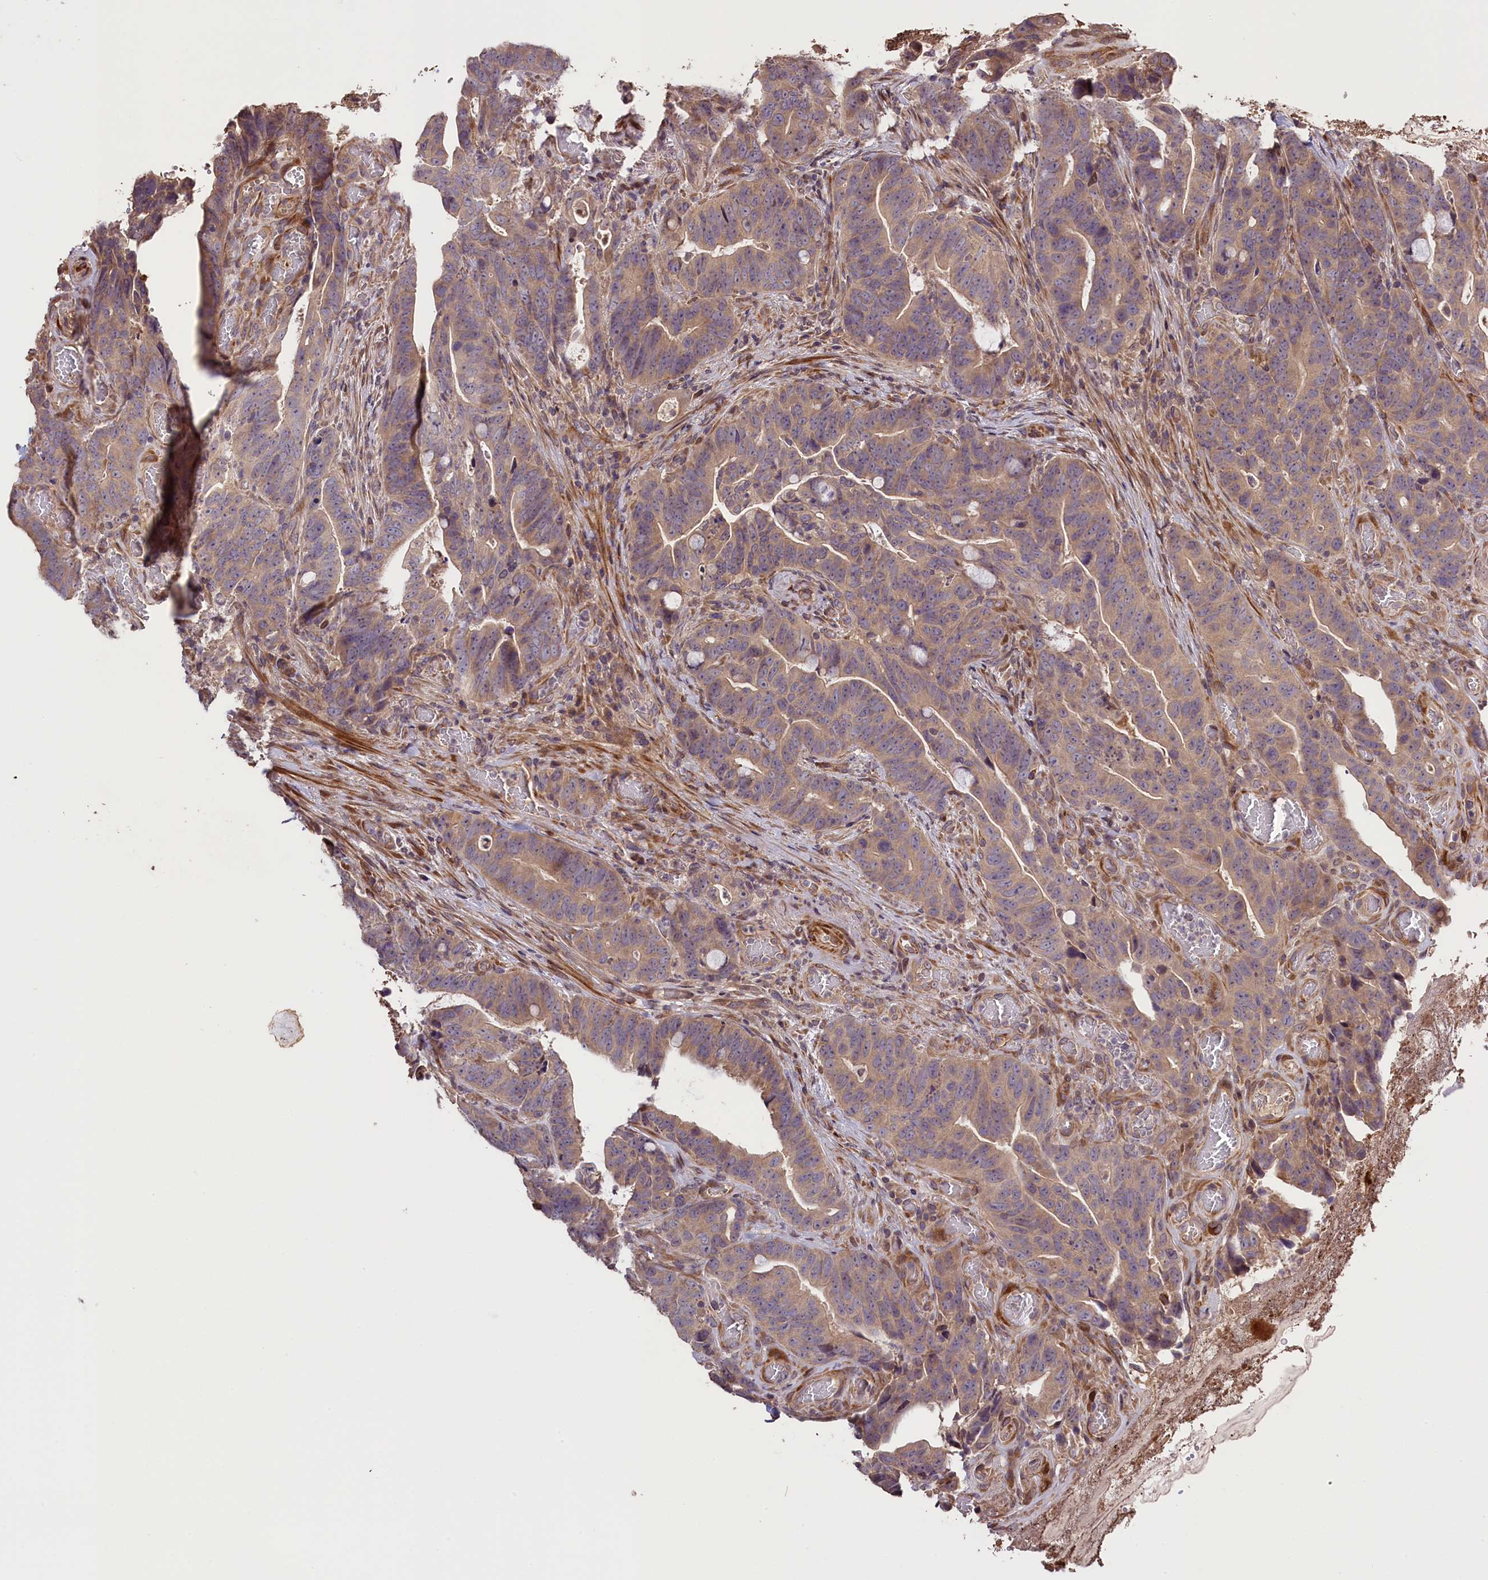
{"staining": {"intensity": "weak", "quantity": "25%-75%", "location": "cytoplasmic/membranous"}, "tissue": "colorectal cancer", "cell_type": "Tumor cells", "image_type": "cancer", "snomed": [{"axis": "morphology", "description": "Adenocarcinoma, NOS"}, {"axis": "topography", "description": "Colon"}], "caption": "Colorectal adenocarcinoma stained with DAB (3,3'-diaminobenzidine) IHC exhibits low levels of weak cytoplasmic/membranous expression in approximately 25%-75% of tumor cells. (brown staining indicates protein expression, while blue staining denotes nuclei).", "gene": "DNAJB9", "patient": {"sex": "female", "age": 82}}